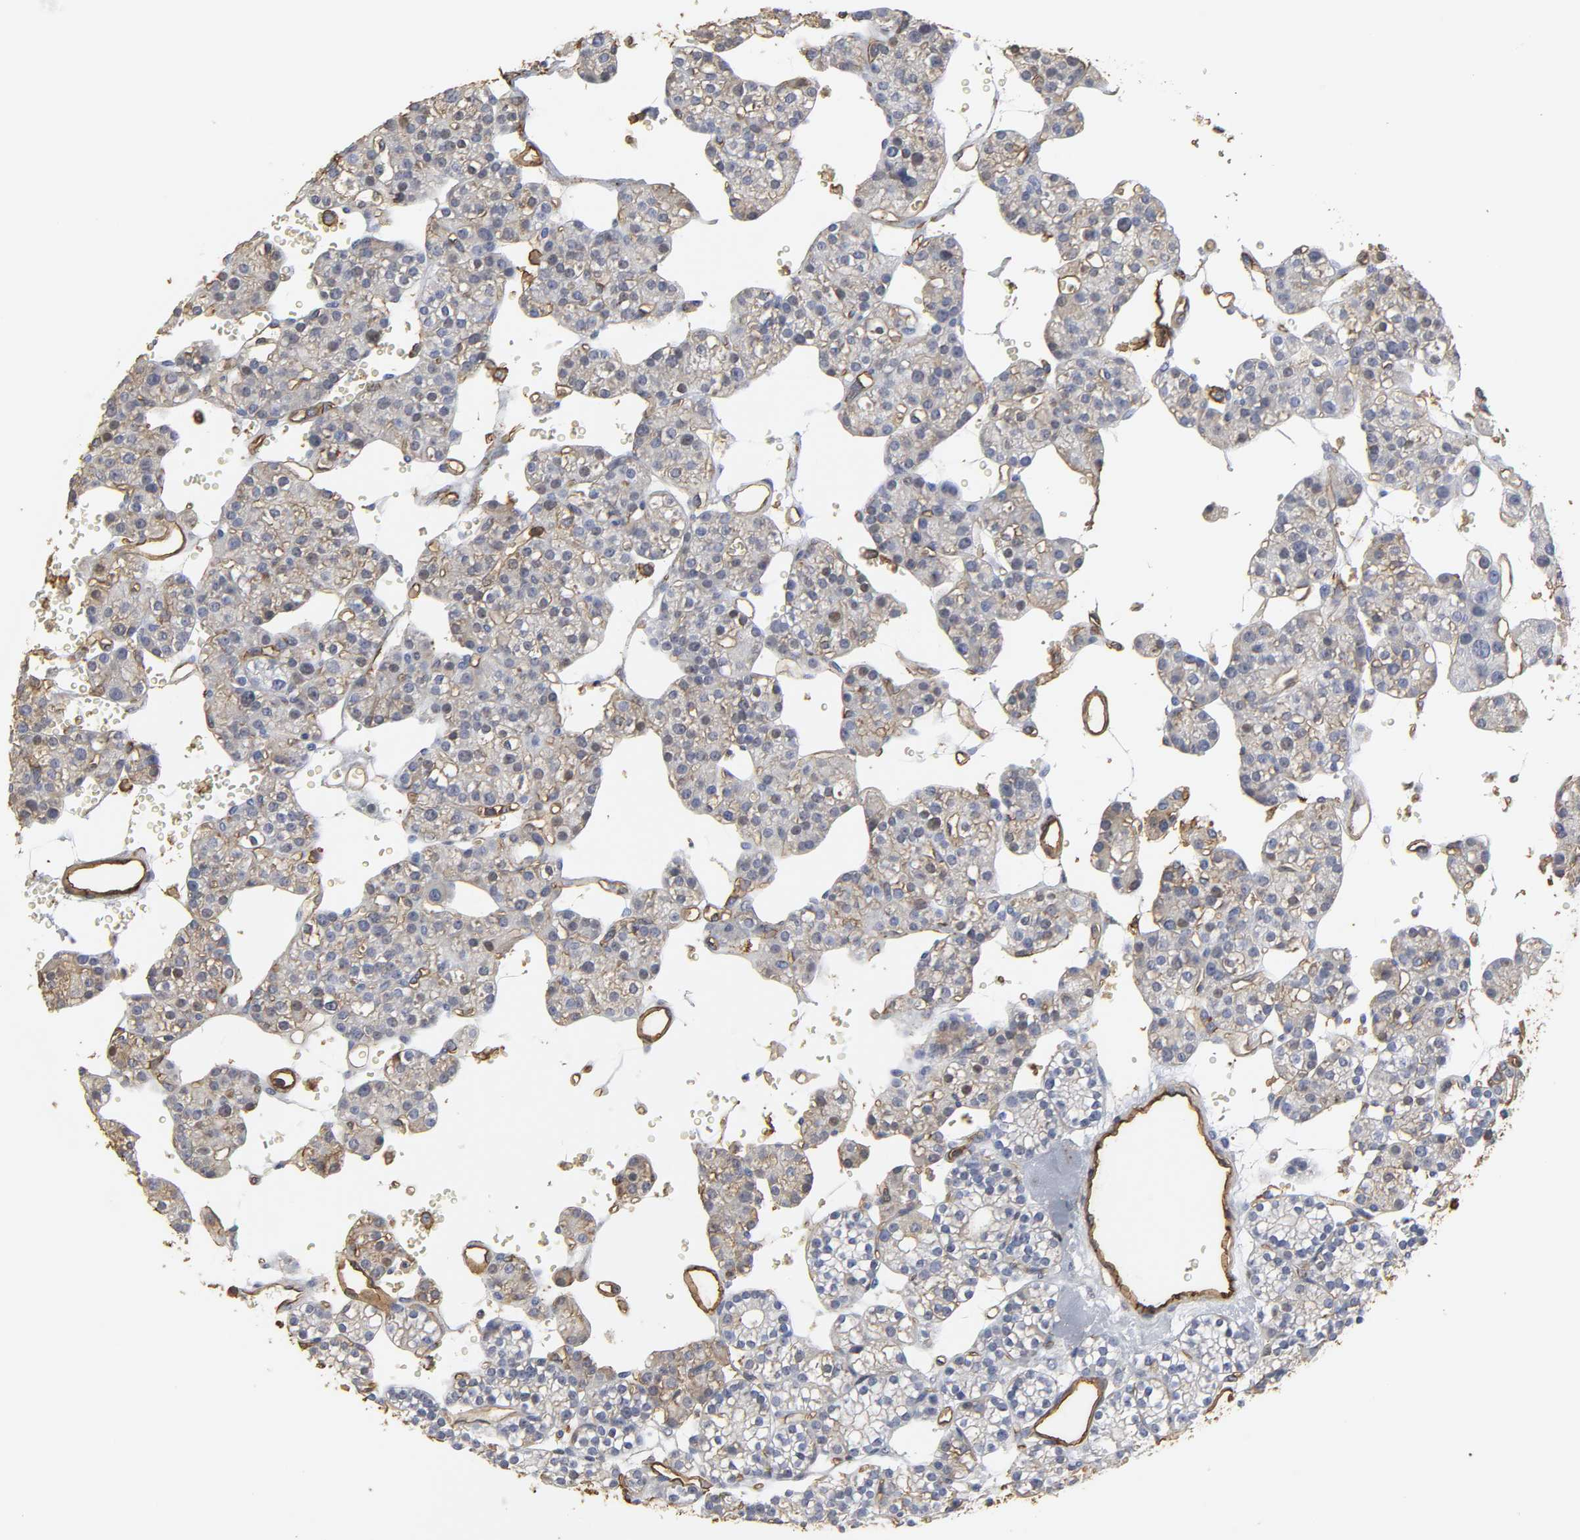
{"staining": {"intensity": "moderate", "quantity": ">75%", "location": "cytoplasmic/membranous,nuclear"}, "tissue": "parathyroid gland", "cell_type": "Glandular cells", "image_type": "normal", "snomed": [{"axis": "morphology", "description": "Normal tissue, NOS"}, {"axis": "topography", "description": "Parathyroid gland"}], "caption": "Parathyroid gland stained for a protein demonstrates moderate cytoplasmic/membranous,nuclear positivity in glandular cells. (Brightfield microscopy of DAB IHC at high magnification).", "gene": "ANXA2", "patient": {"sex": "female", "age": 64}}